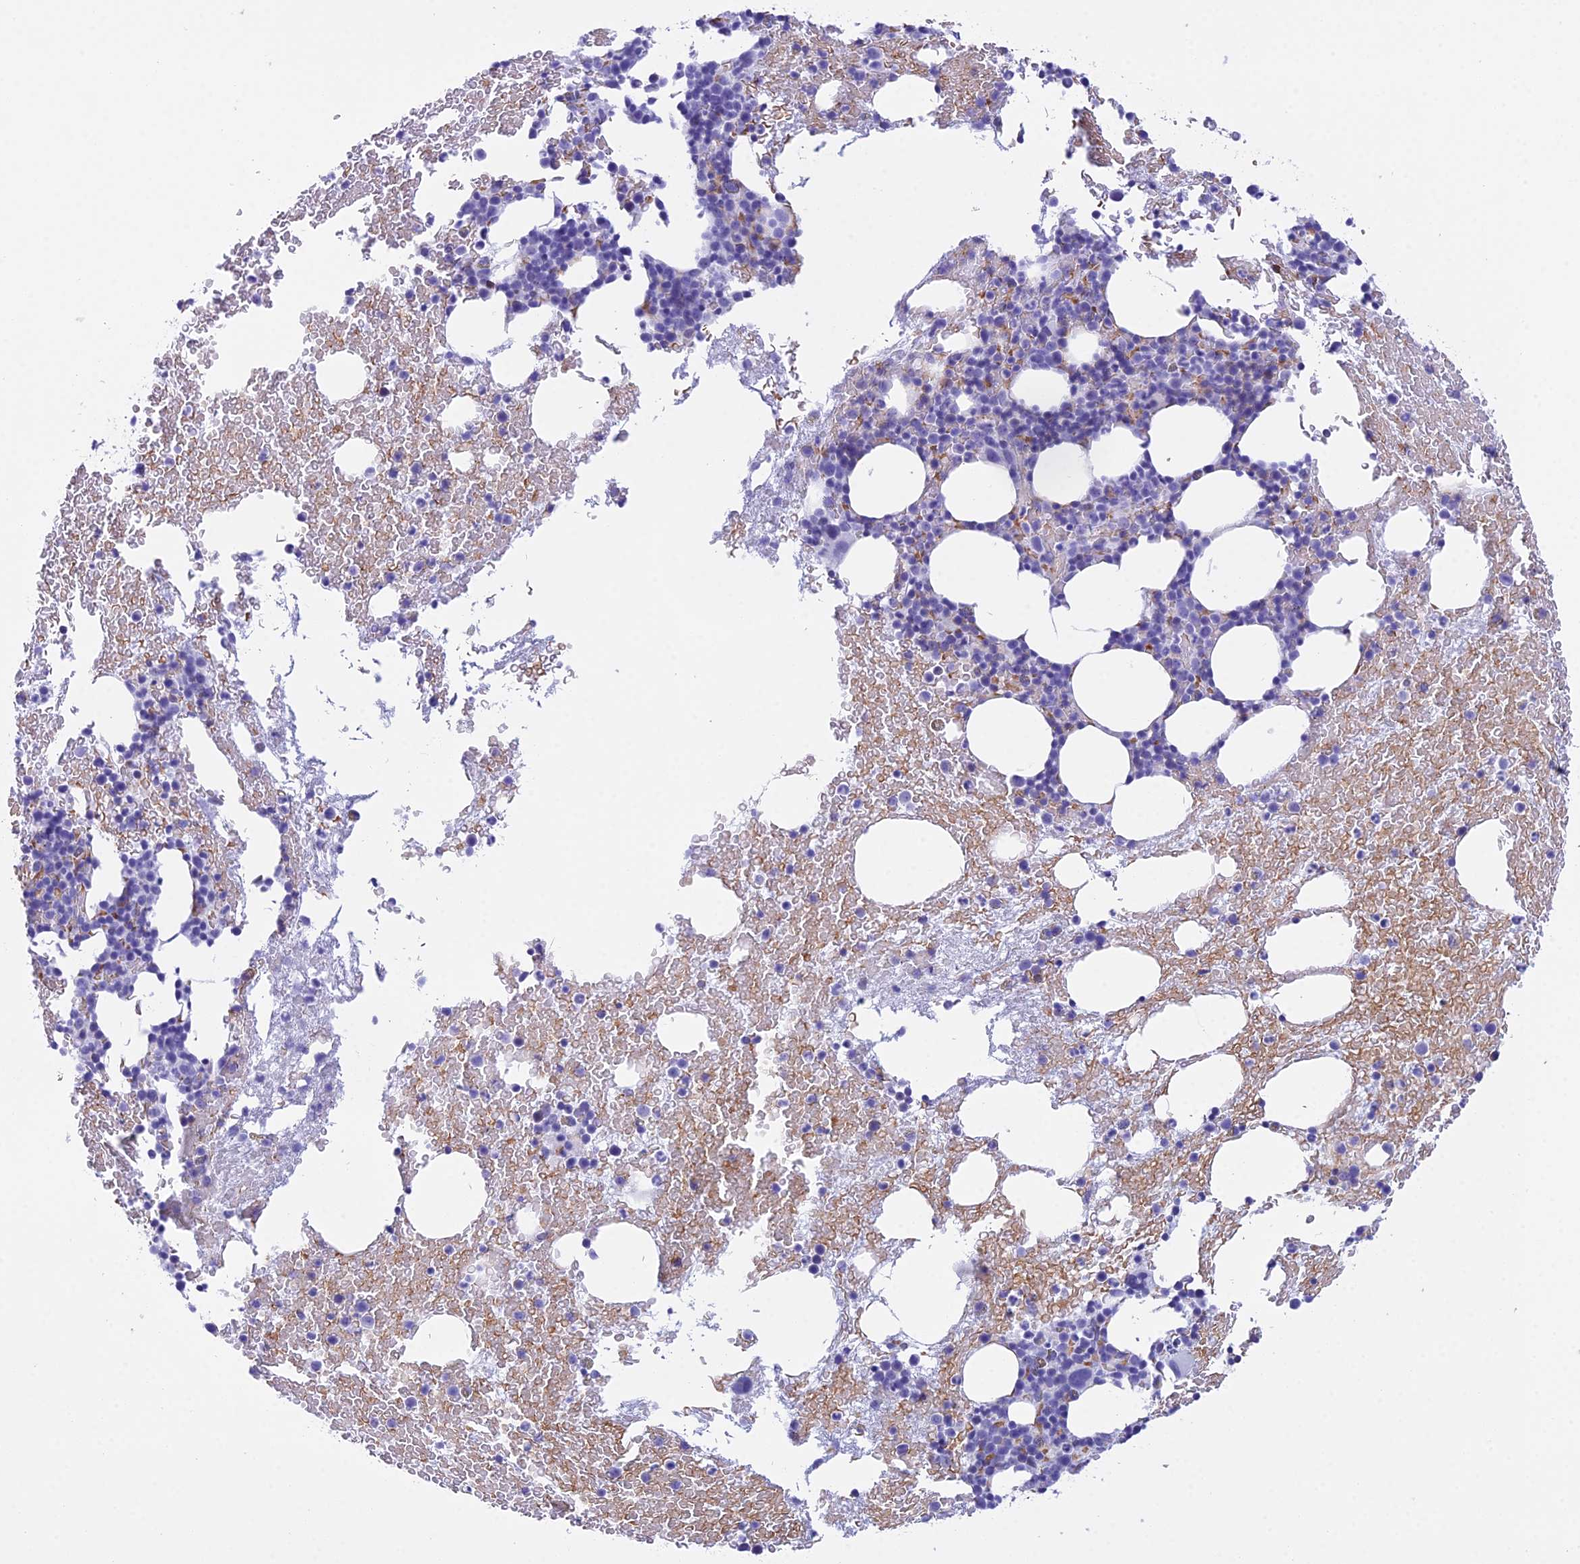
{"staining": {"intensity": "negative", "quantity": "none", "location": "none"}, "tissue": "bone marrow", "cell_type": "Hematopoietic cells", "image_type": "normal", "snomed": [{"axis": "morphology", "description": "Normal tissue, NOS"}, {"axis": "topography", "description": "Bone marrow"}], "caption": "IHC histopathology image of unremarkable bone marrow: human bone marrow stained with DAB exhibits no significant protein staining in hematopoietic cells.", "gene": "RNPS1", "patient": {"sex": "male", "age": 57}}